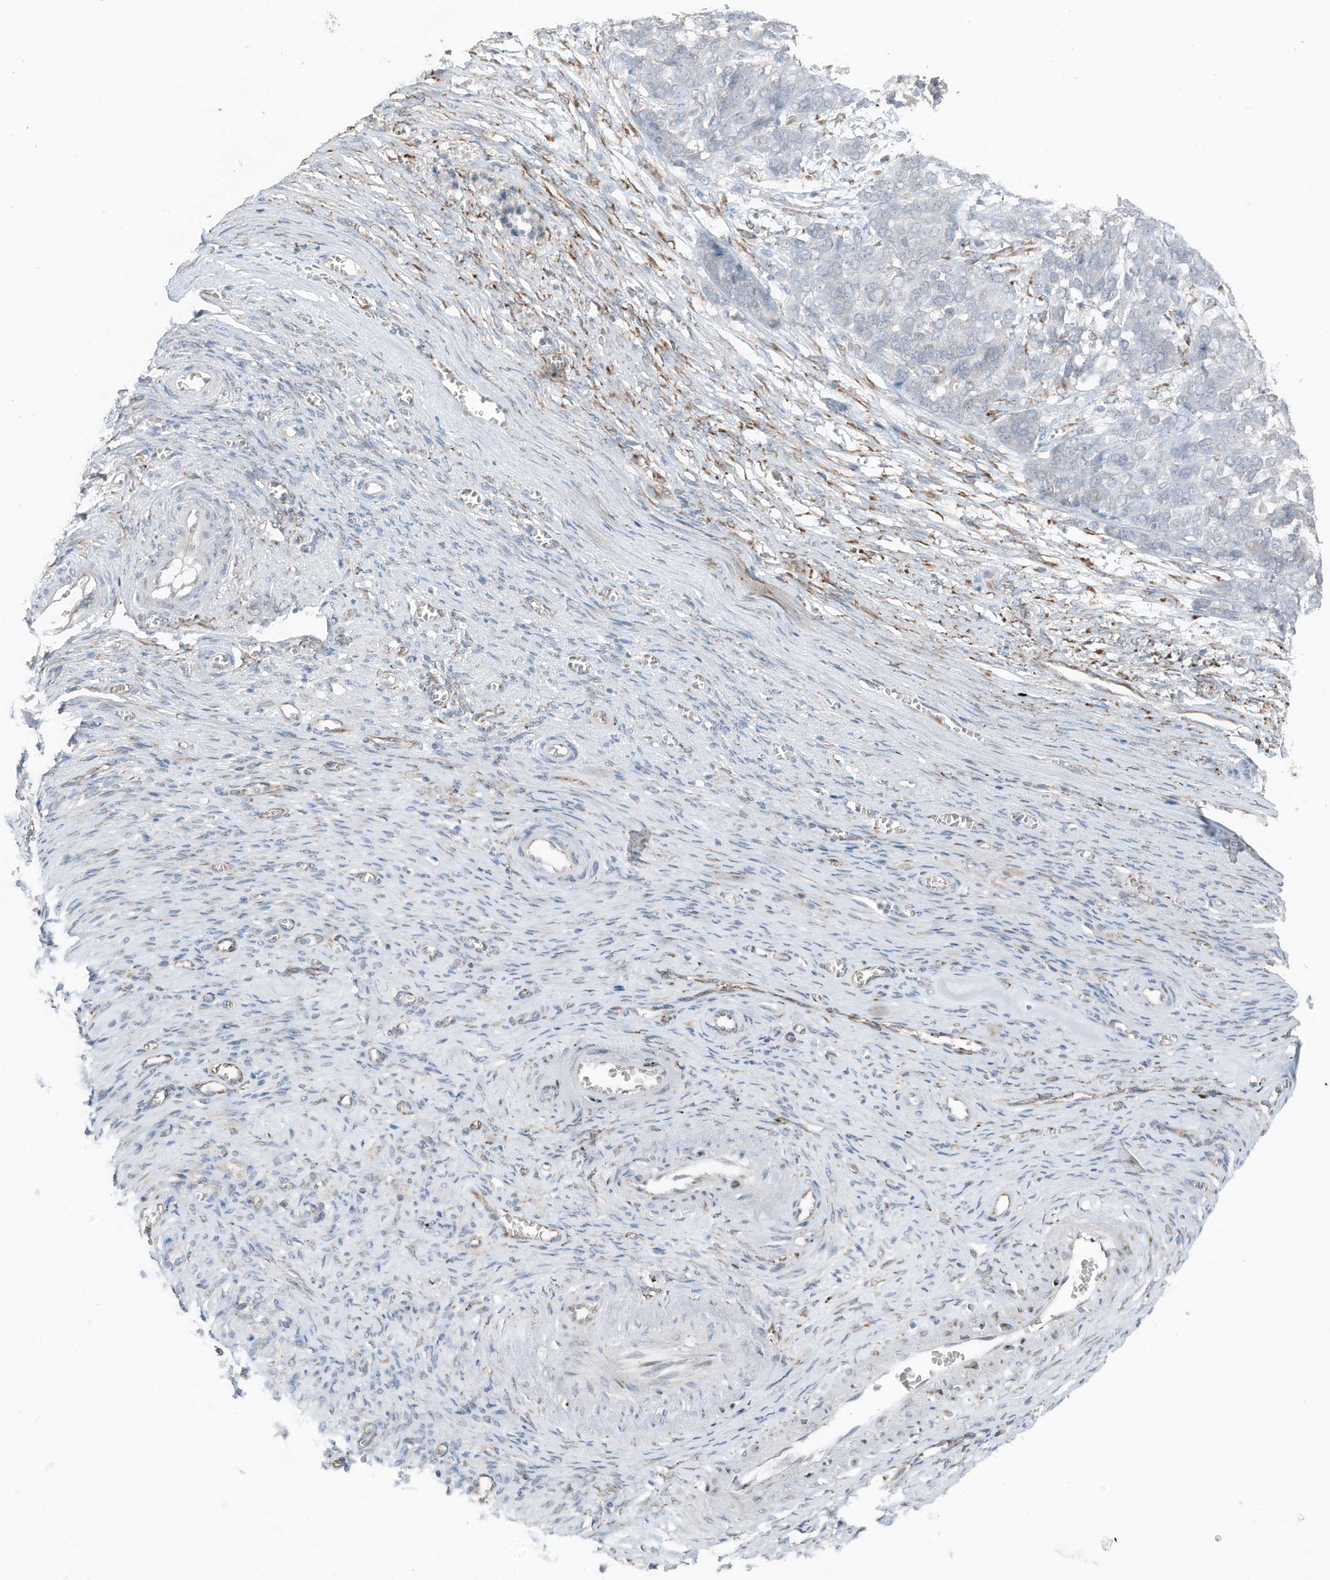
{"staining": {"intensity": "negative", "quantity": "none", "location": "none"}, "tissue": "ovarian cancer", "cell_type": "Tumor cells", "image_type": "cancer", "snomed": [{"axis": "morphology", "description": "Cystadenocarcinoma, serous, NOS"}, {"axis": "topography", "description": "Ovary"}], "caption": "This histopathology image is of ovarian cancer stained with immunohistochemistry to label a protein in brown with the nuclei are counter-stained blue. There is no positivity in tumor cells. The staining was performed using DAB (3,3'-diaminobenzidine) to visualize the protein expression in brown, while the nuclei were stained in blue with hematoxylin (Magnification: 20x).", "gene": "ARHGEF33", "patient": {"sex": "female", "age": 44}}